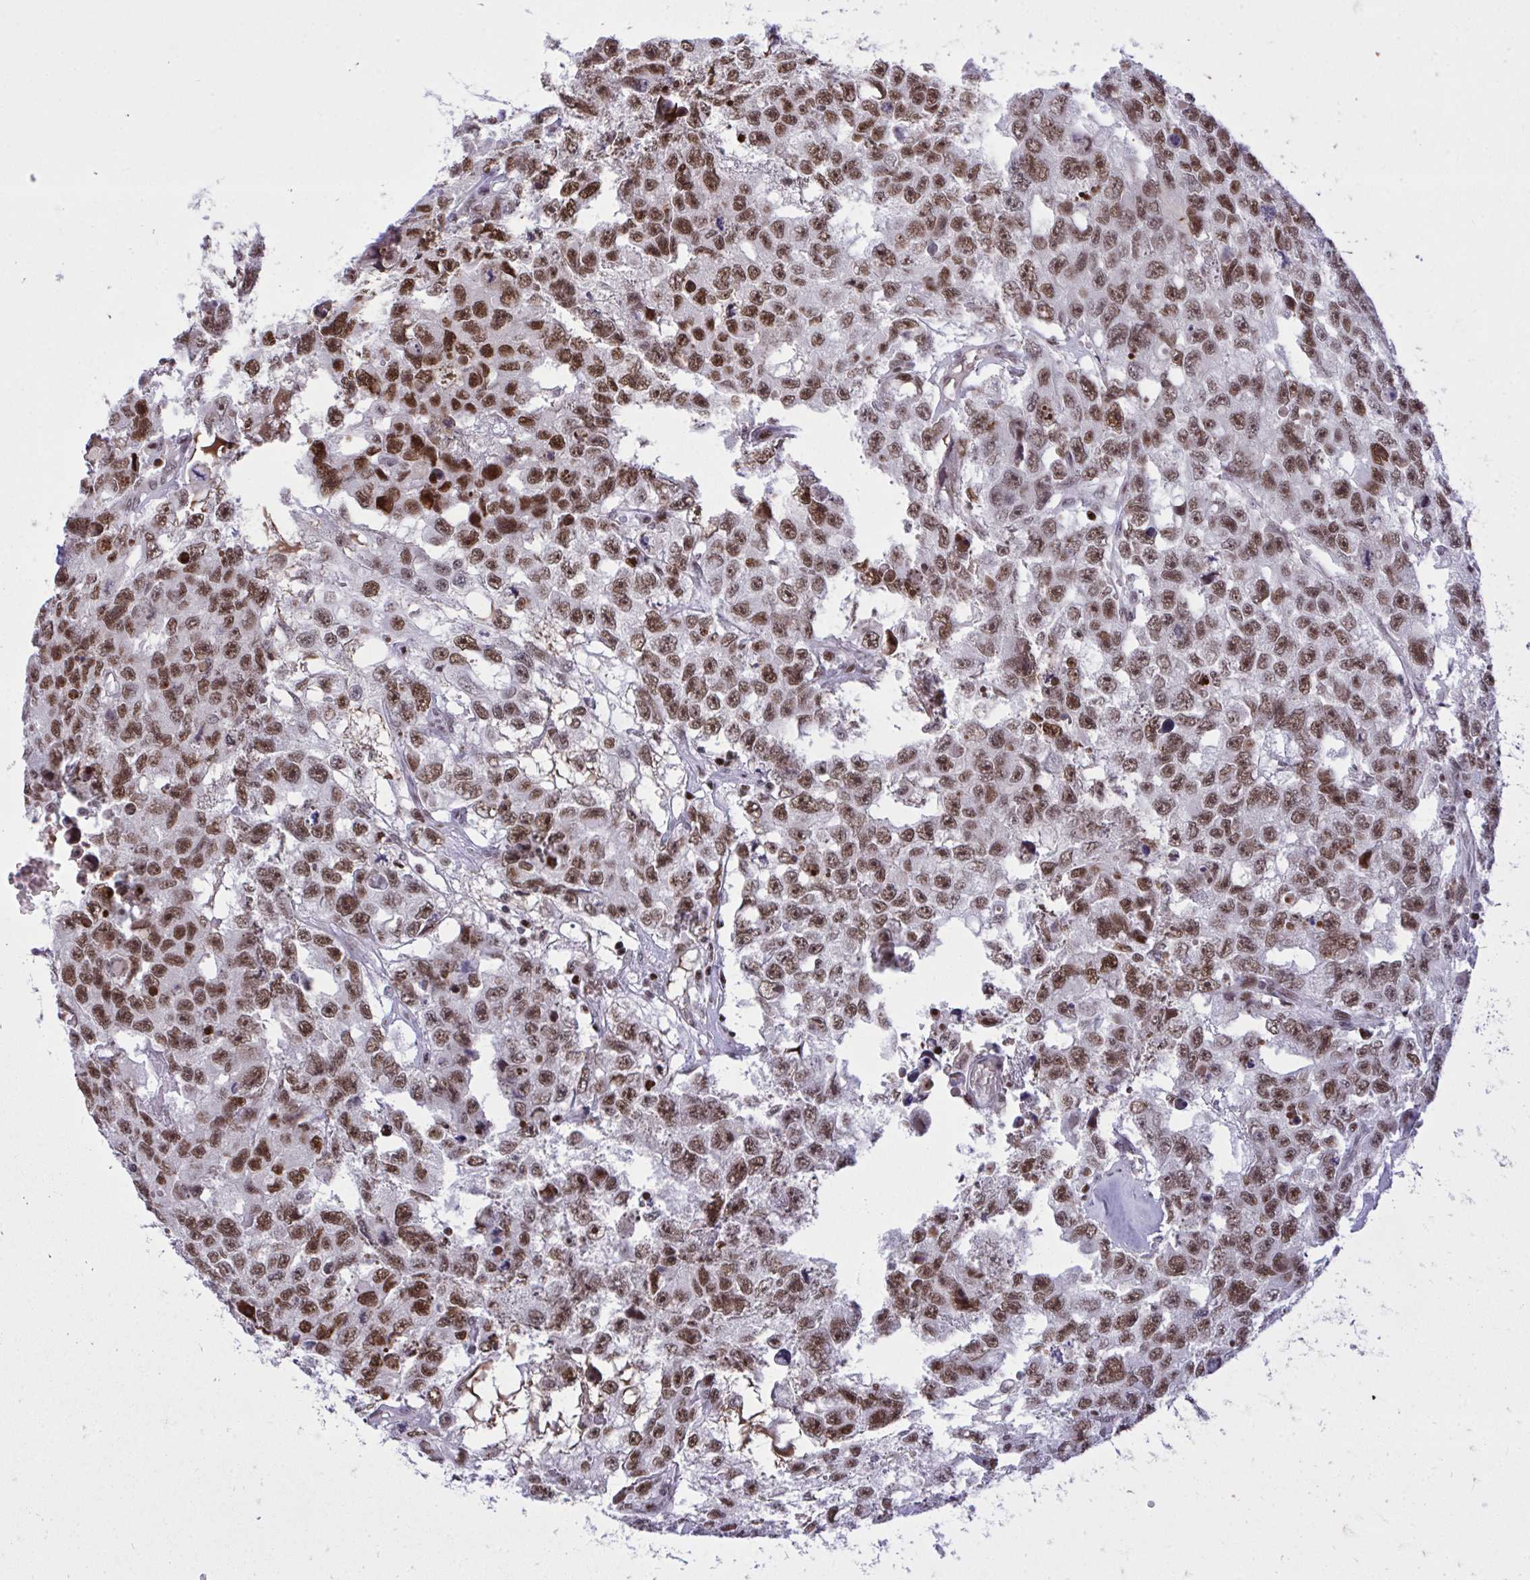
{"staining": {"intensity": "strong", "quantity": ">75%", "location": "nuclear"}, "tissue": "testis cancer", "cell_type": "Tumor cells", "image_type": "cancer", "snomed": [{"axis": "morphology", "description": "Seminoma, NOS"}, {"axis": "topography", "description": "Testis"}], "caption": "Testis cancer (seminoma) stained with DAB (3,3'-diaminobenzidine) IHC reveals high levels of strong nuclear expression in about >75% of tumor cells. (IHC, brightfield microscopy, high magnification).", "gene": "C14orf39", "patient": {"sex": "male", "age": 26}}